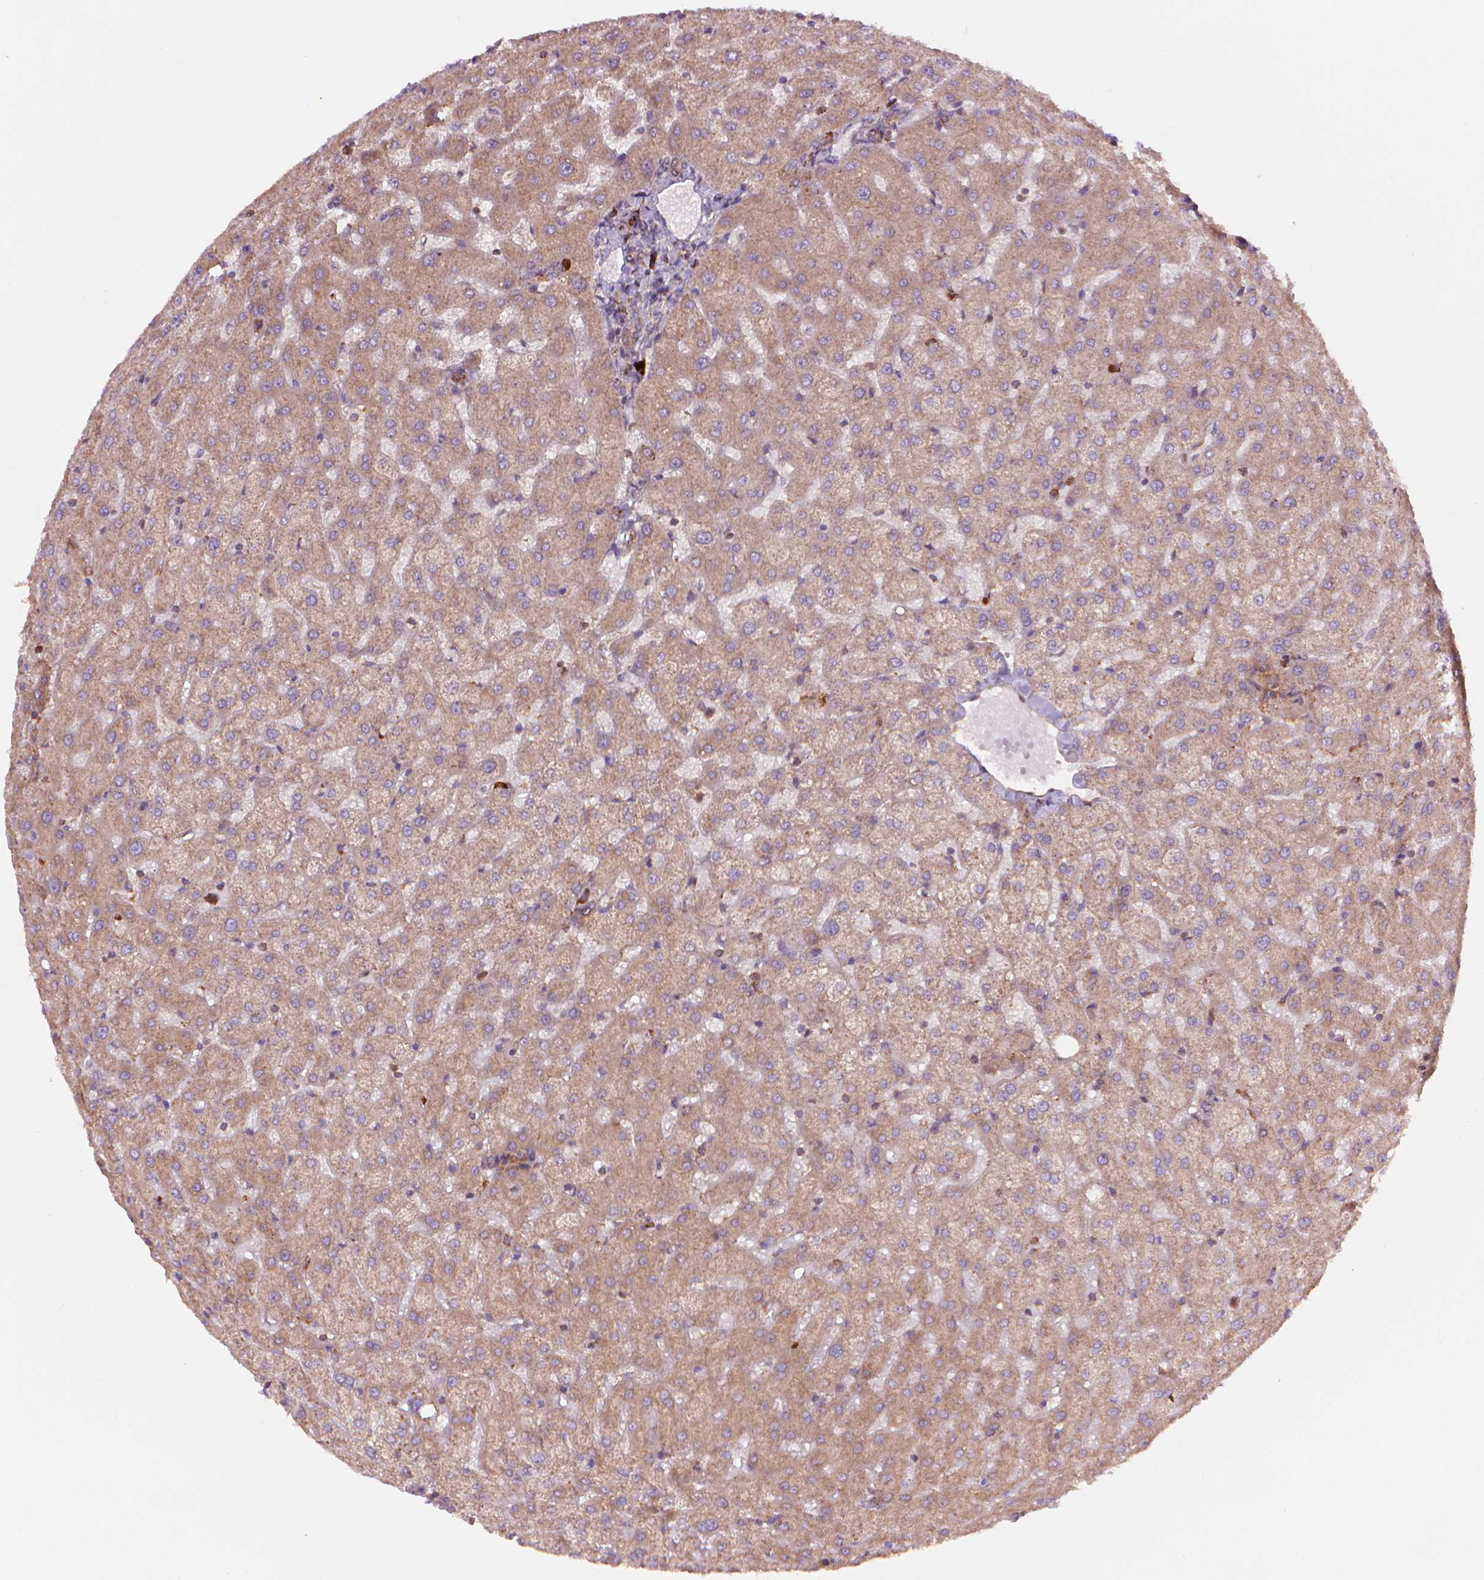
{"staining": {"intensity": "weak", "quantity": ">75%", "location": "cytoplasmic/membranous"}, "tissue": "liver", "cell_type": "Cholangiocytes", "image_type": "normal", "snomed": [{"axis": "morphology", "description": "Normal tissue, NOS"}, {"axis": "topography", "description": "Liver"}], "caption": "Immunohistochemical staining of benign human liver reveals >75% levels of weak cytoplasmic/membranous protein positivity in approximately >75% of cholangiocytes. The protein of interest is shown in brown color, while the nuclei are stained blue.", "gene": "VARS2", "patient": {"sex": "female", "age": 50}}